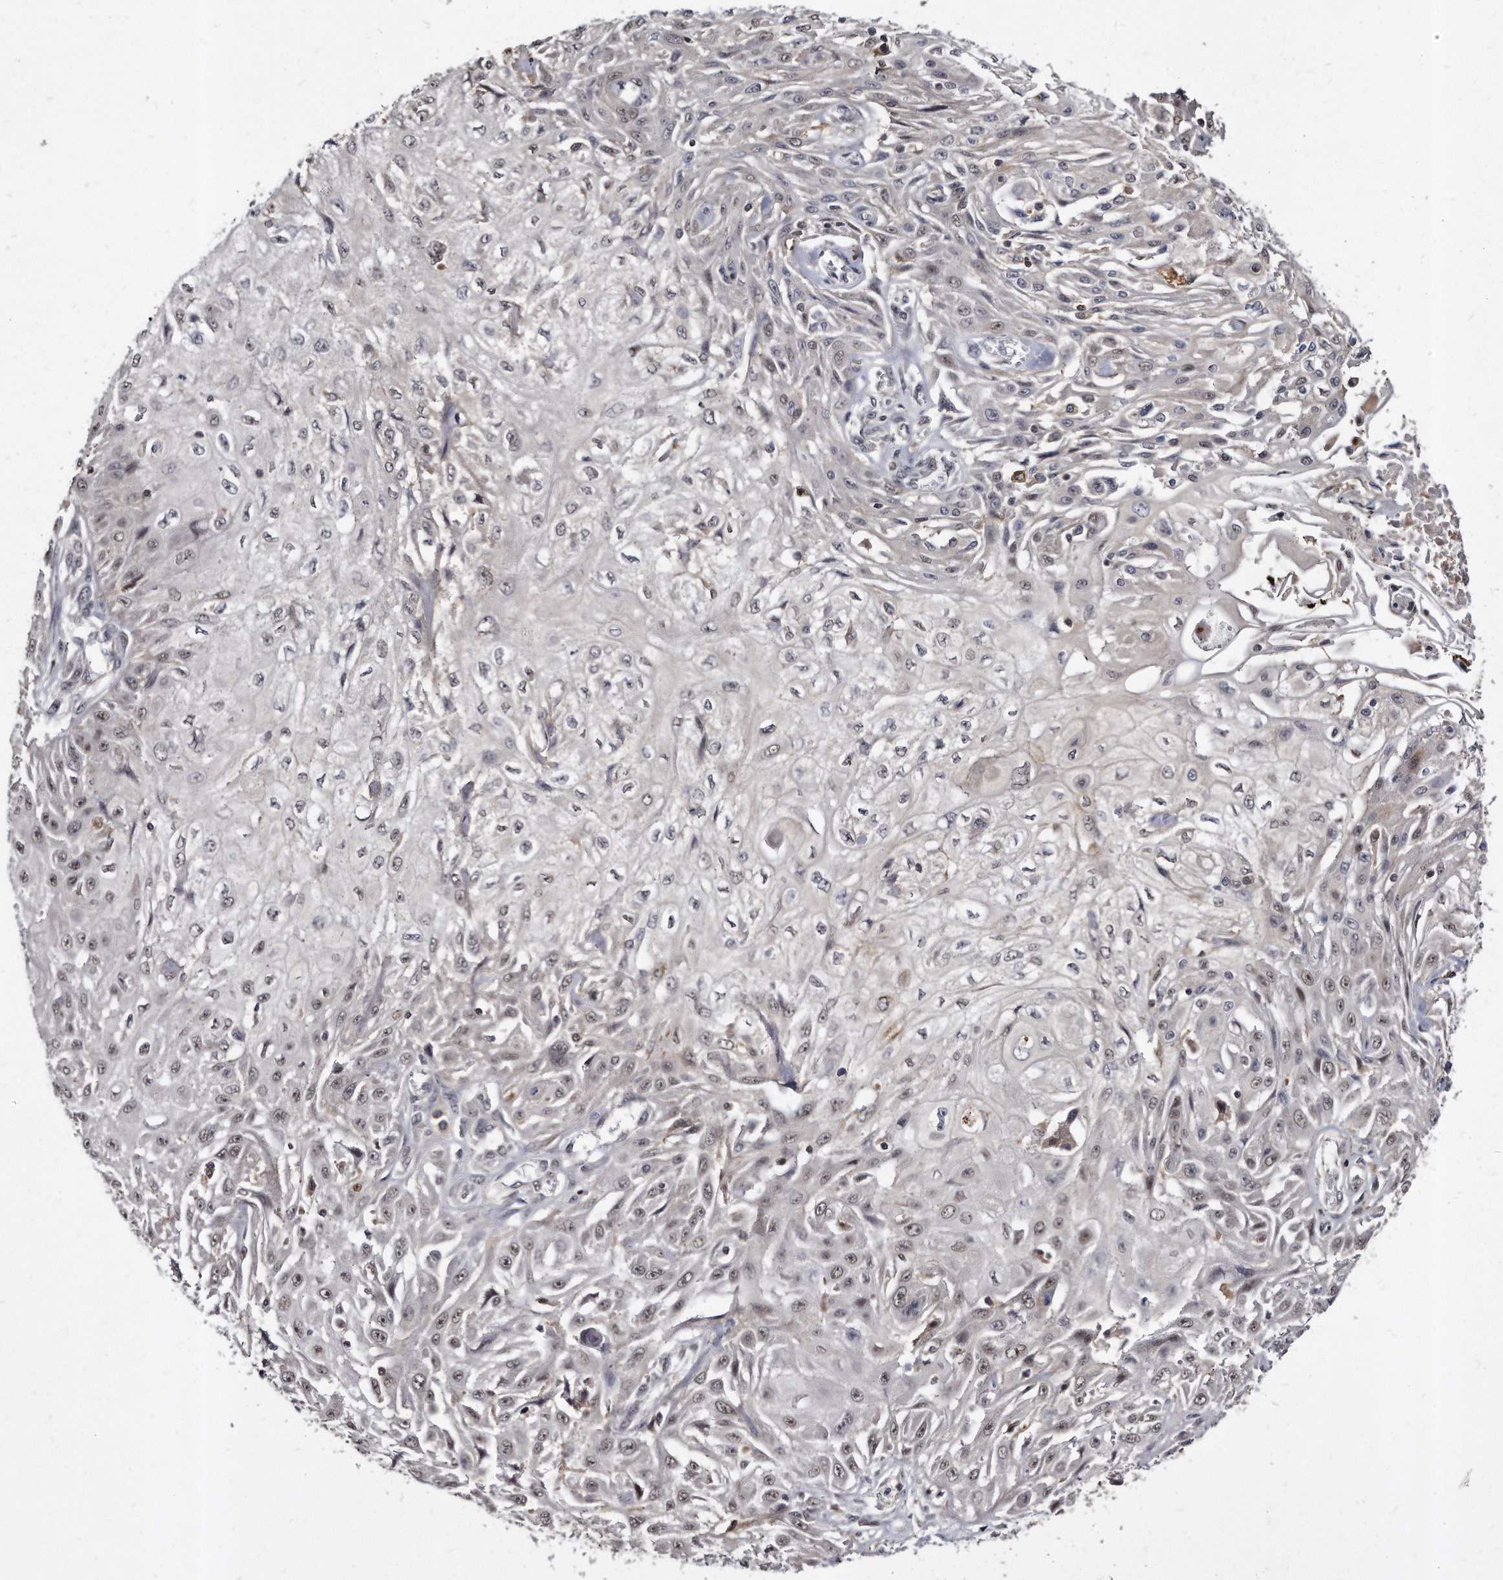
{"staining": {"intensity": "weak", "quantity": "<25%", "location": "nuclear"}, "tissue": "skin cancer", "cell_type": "Tumor cells", "image_type": "cancer", "snomed": [{"axis": "morphology", "description": "Squamous cell carcinoma, NOS"}, {"axis": "morphology", "description": "Squamous cell carcinoma, metastatic, NOS"}, {"axis": "topography", "description": "Skin"}, {"axis": "topography", "description": "Lymph node"}], "caption": "This is an immunohistochemistry image of skin cancer (metastatic squamous cell carcinoma). There is no positivity in tumor cells.", "gene": "KLHDC3", "patient": {"sex": "male", "age": 75}}